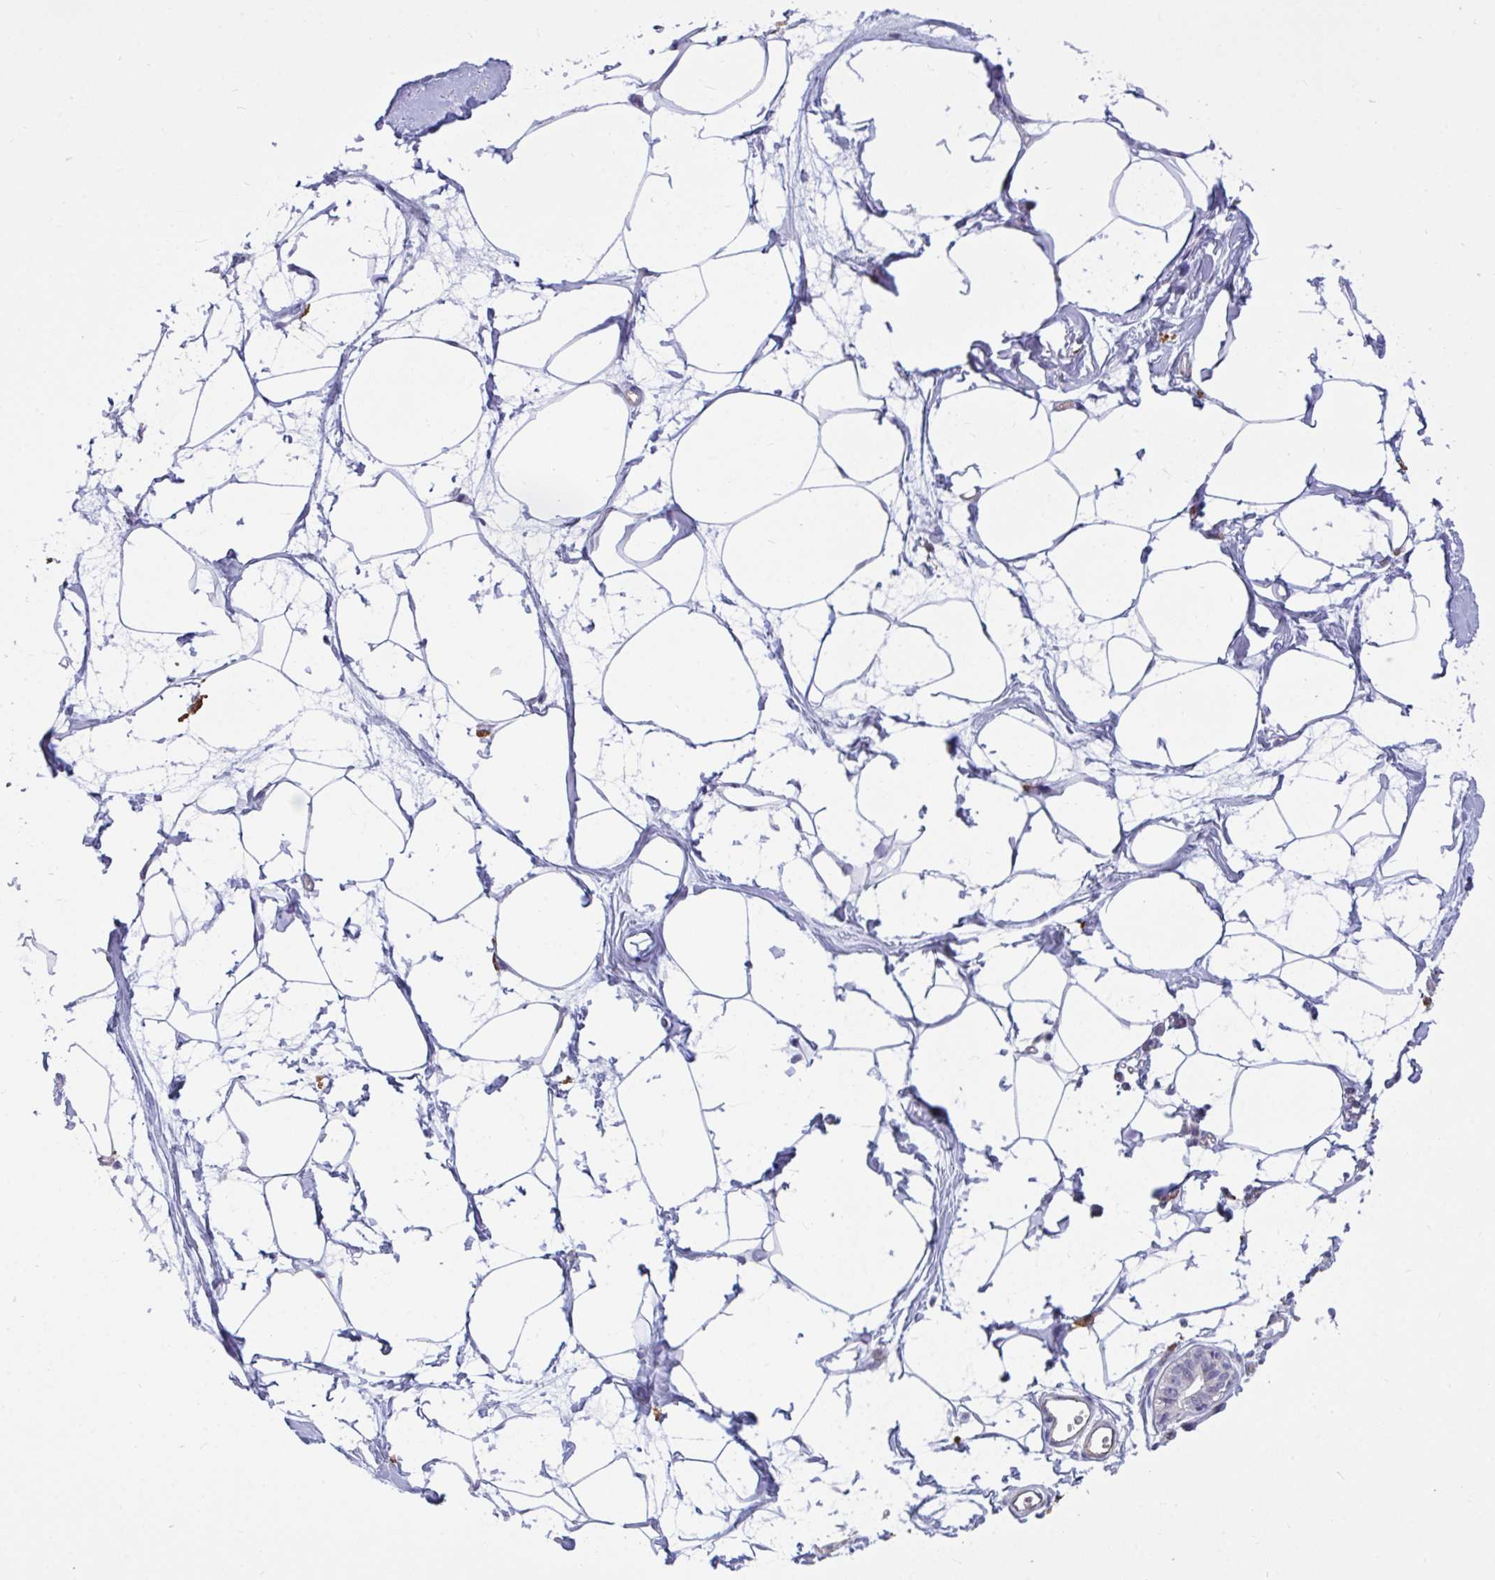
{"staining": {"intensity": "negative", "quantity": "none", "location": "none"}, "tissue": "breast", "cell_type": "Adipocytes", "image_type": "normal", "snomed": [{"axis": "morphology", "description": "Normal tissue, NOS"}, {"axis": "topography", "description": "Breast"}], "caption": "Breast stained for a protein using IHC reveals no positivity adipocytes.", "gene": "SEMA6B", "patient": {"sex": "female", "age": 45}}